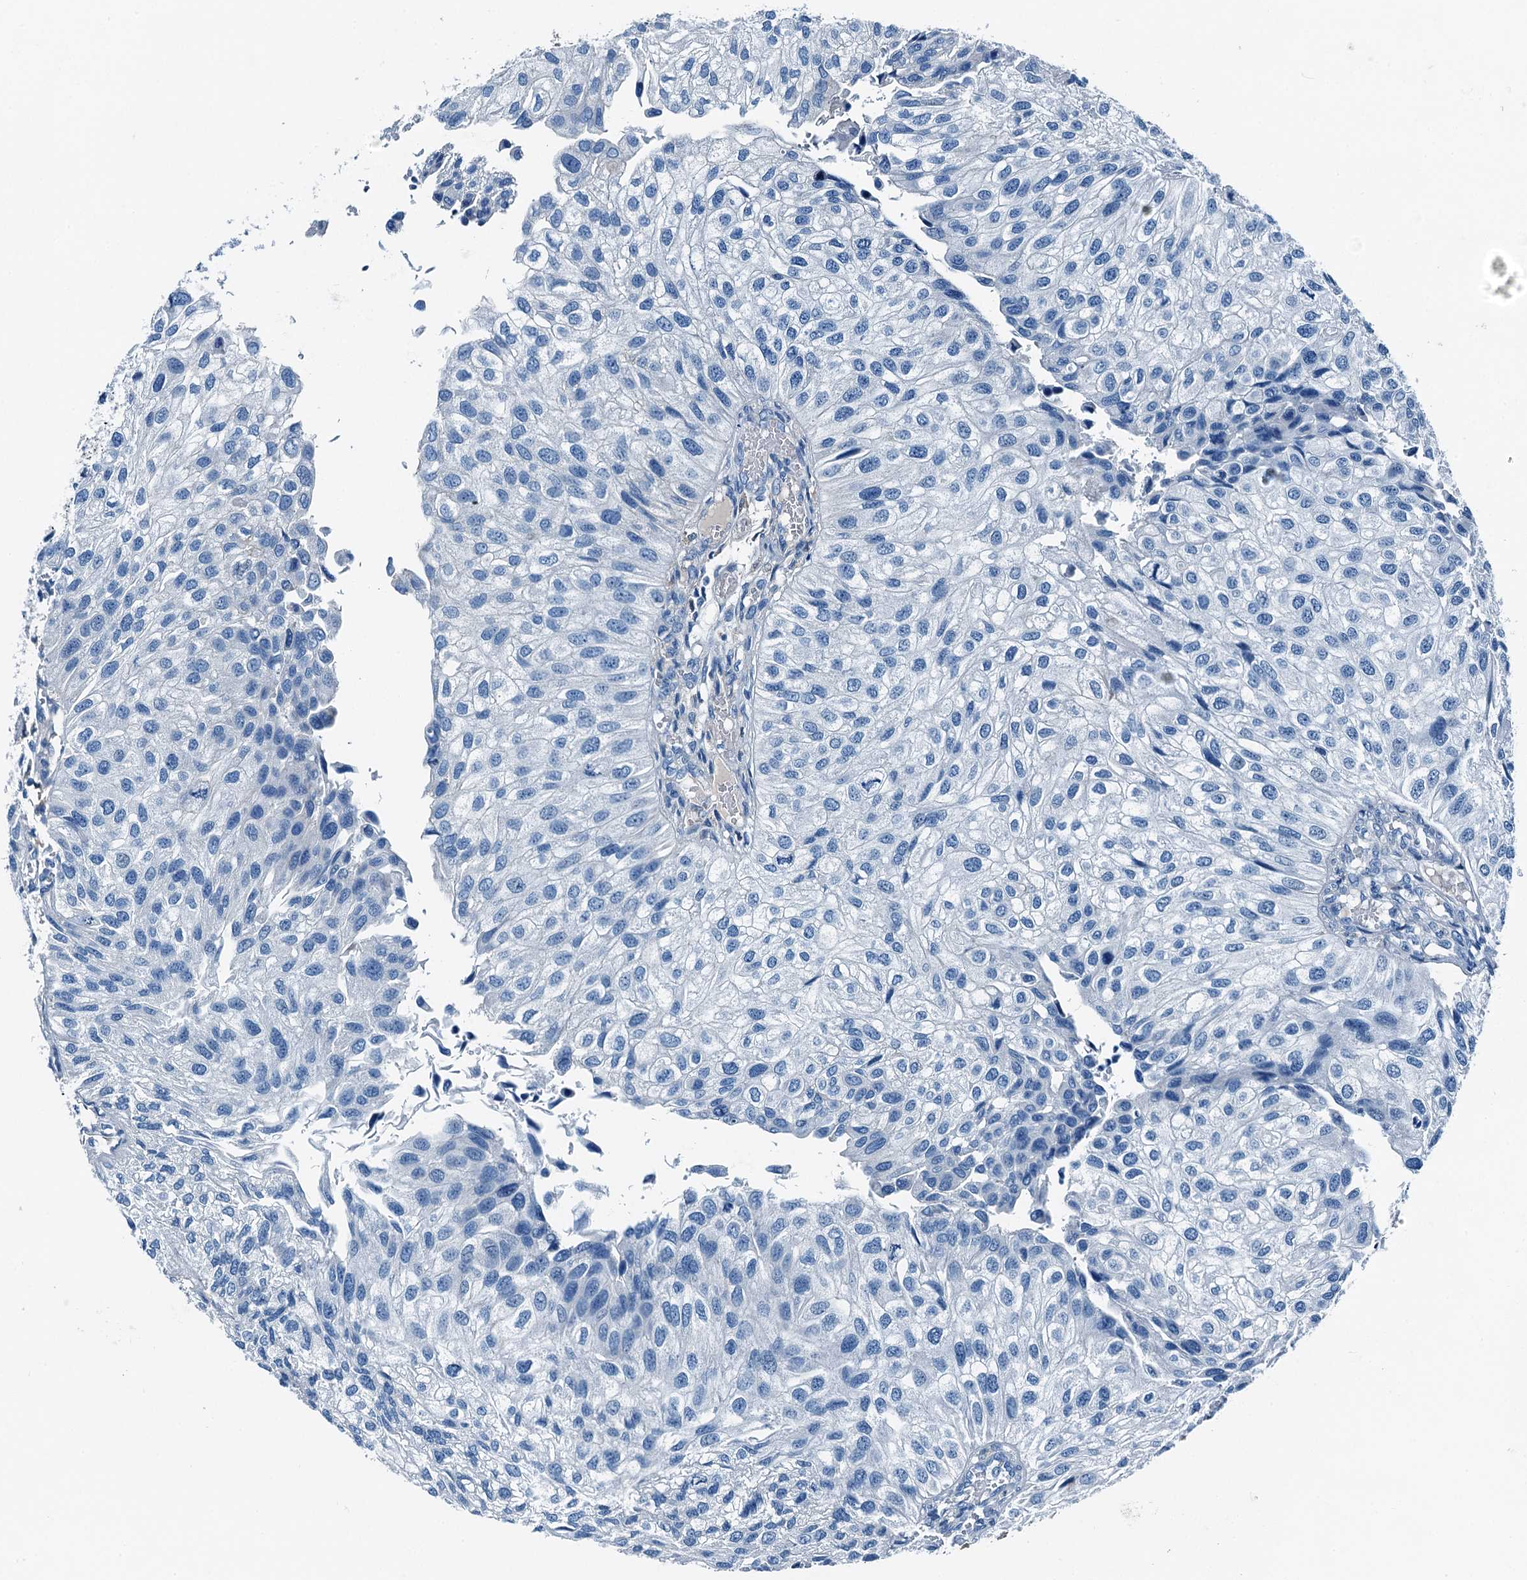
{"staining": {"intensity": "negative", "quantity": "none", "location": "none"}, "tissue": "urothelial cancer", "cell_type": "Tumor cells", "image_type": "cancer", "snomed": [{"axis": "morphology", "description": "Urothelial carcinoma, Low grade"}, {"axis": "topography", "description": "Urinary bladder"}], "caption": "Low-grade urothelial carcinoma stained for a protein using IHC shows no expression tumor cells.", "gene": "RAB3IL1", "patient": {"sex": "female", "age": 89}}